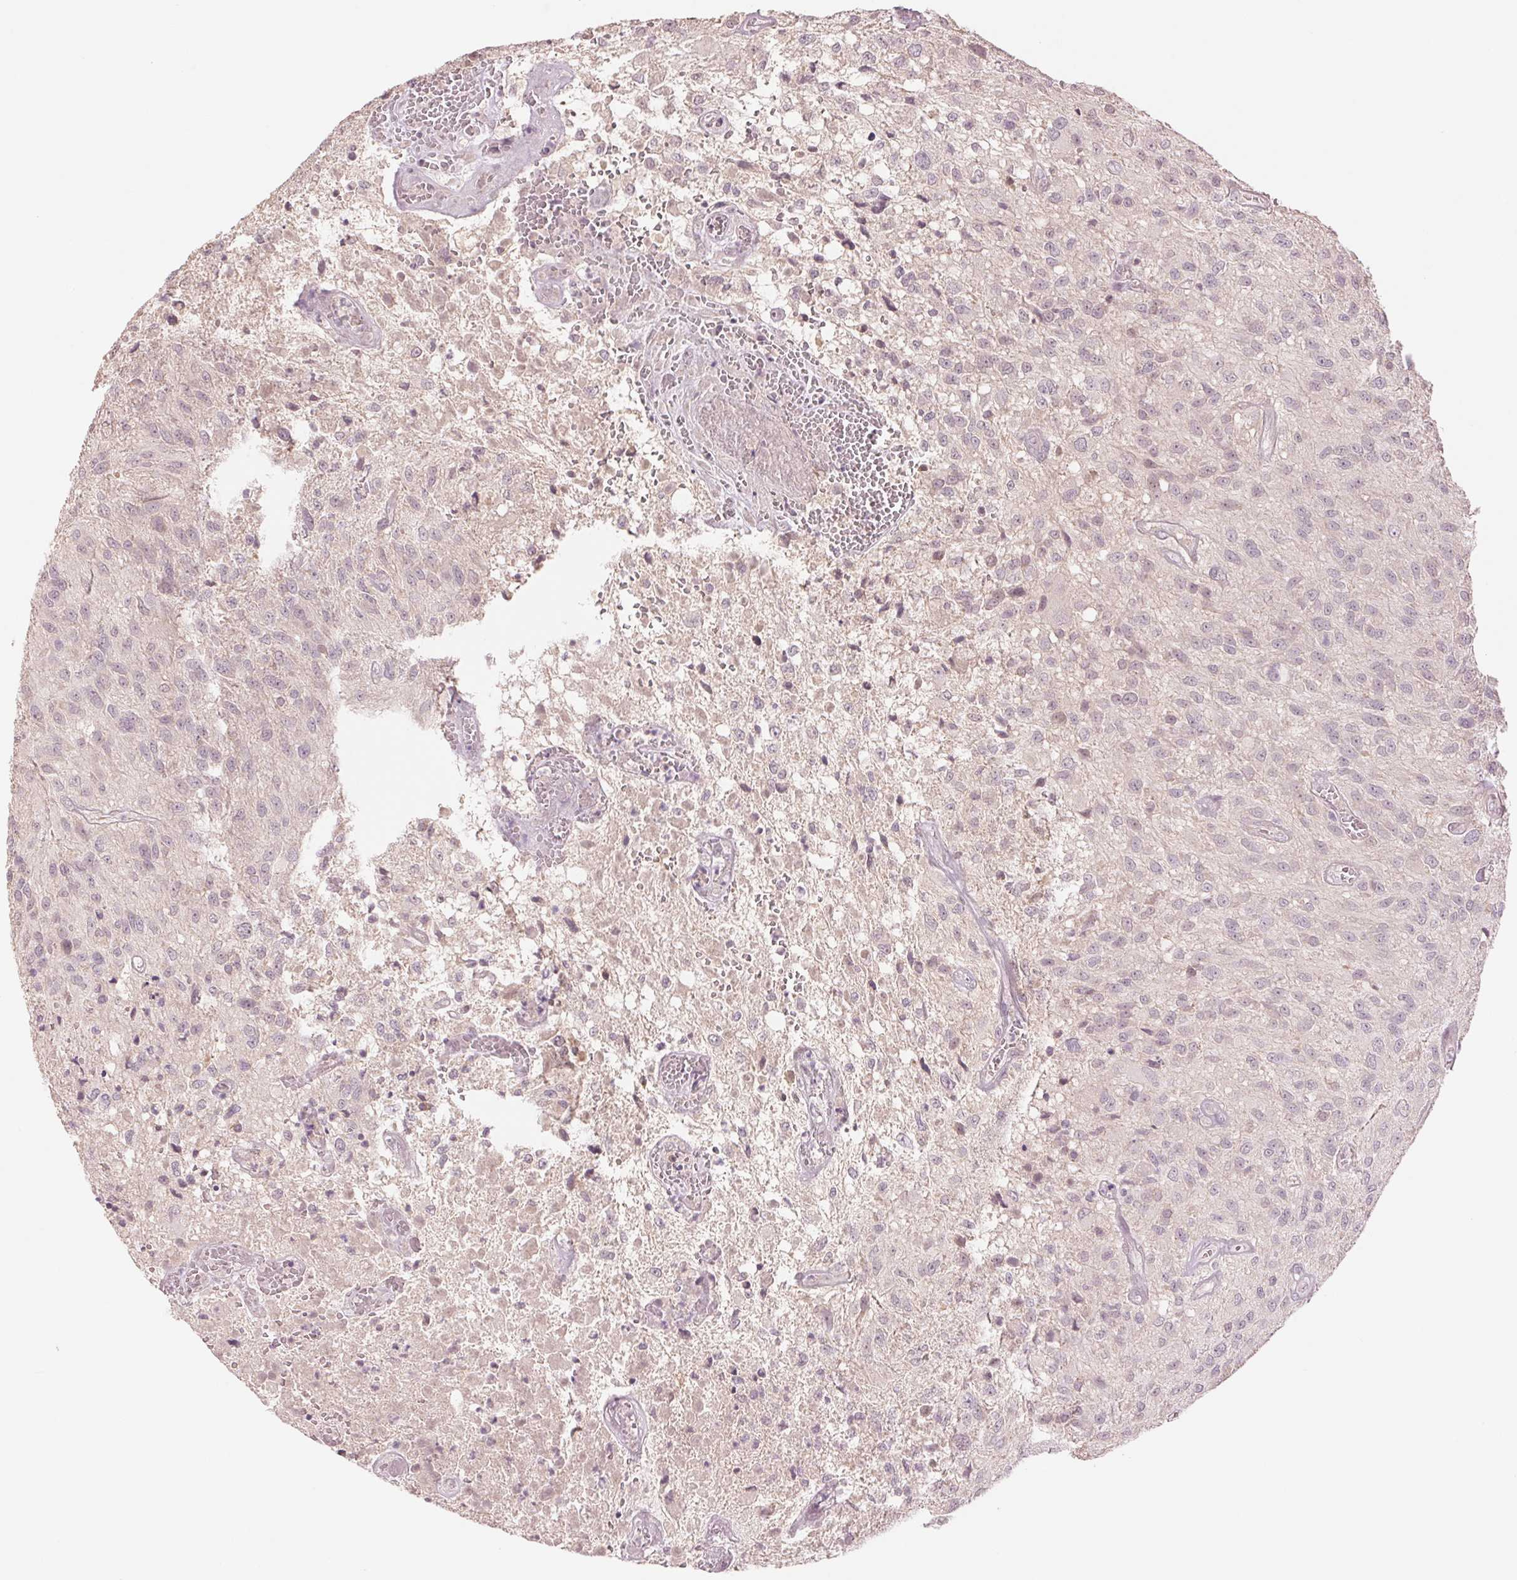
{"staining": {"intensity": "negative", "quantity": "none", "location": "none"}, "tissue": "glioma", "cell_type": "Tumor cells", "image_type": "cancer", "snomed": [{"axis": "morphology", "description": "Glioma, malignant, Low grade"}, {"axis": "topography", "description": "Brain"}], "caption": "An IHC micrograph of glioma is shown. There is no staining in tumor cells of glioma.", "gene": "PPIA", "patient": {"sex": "male", "age": 66}}